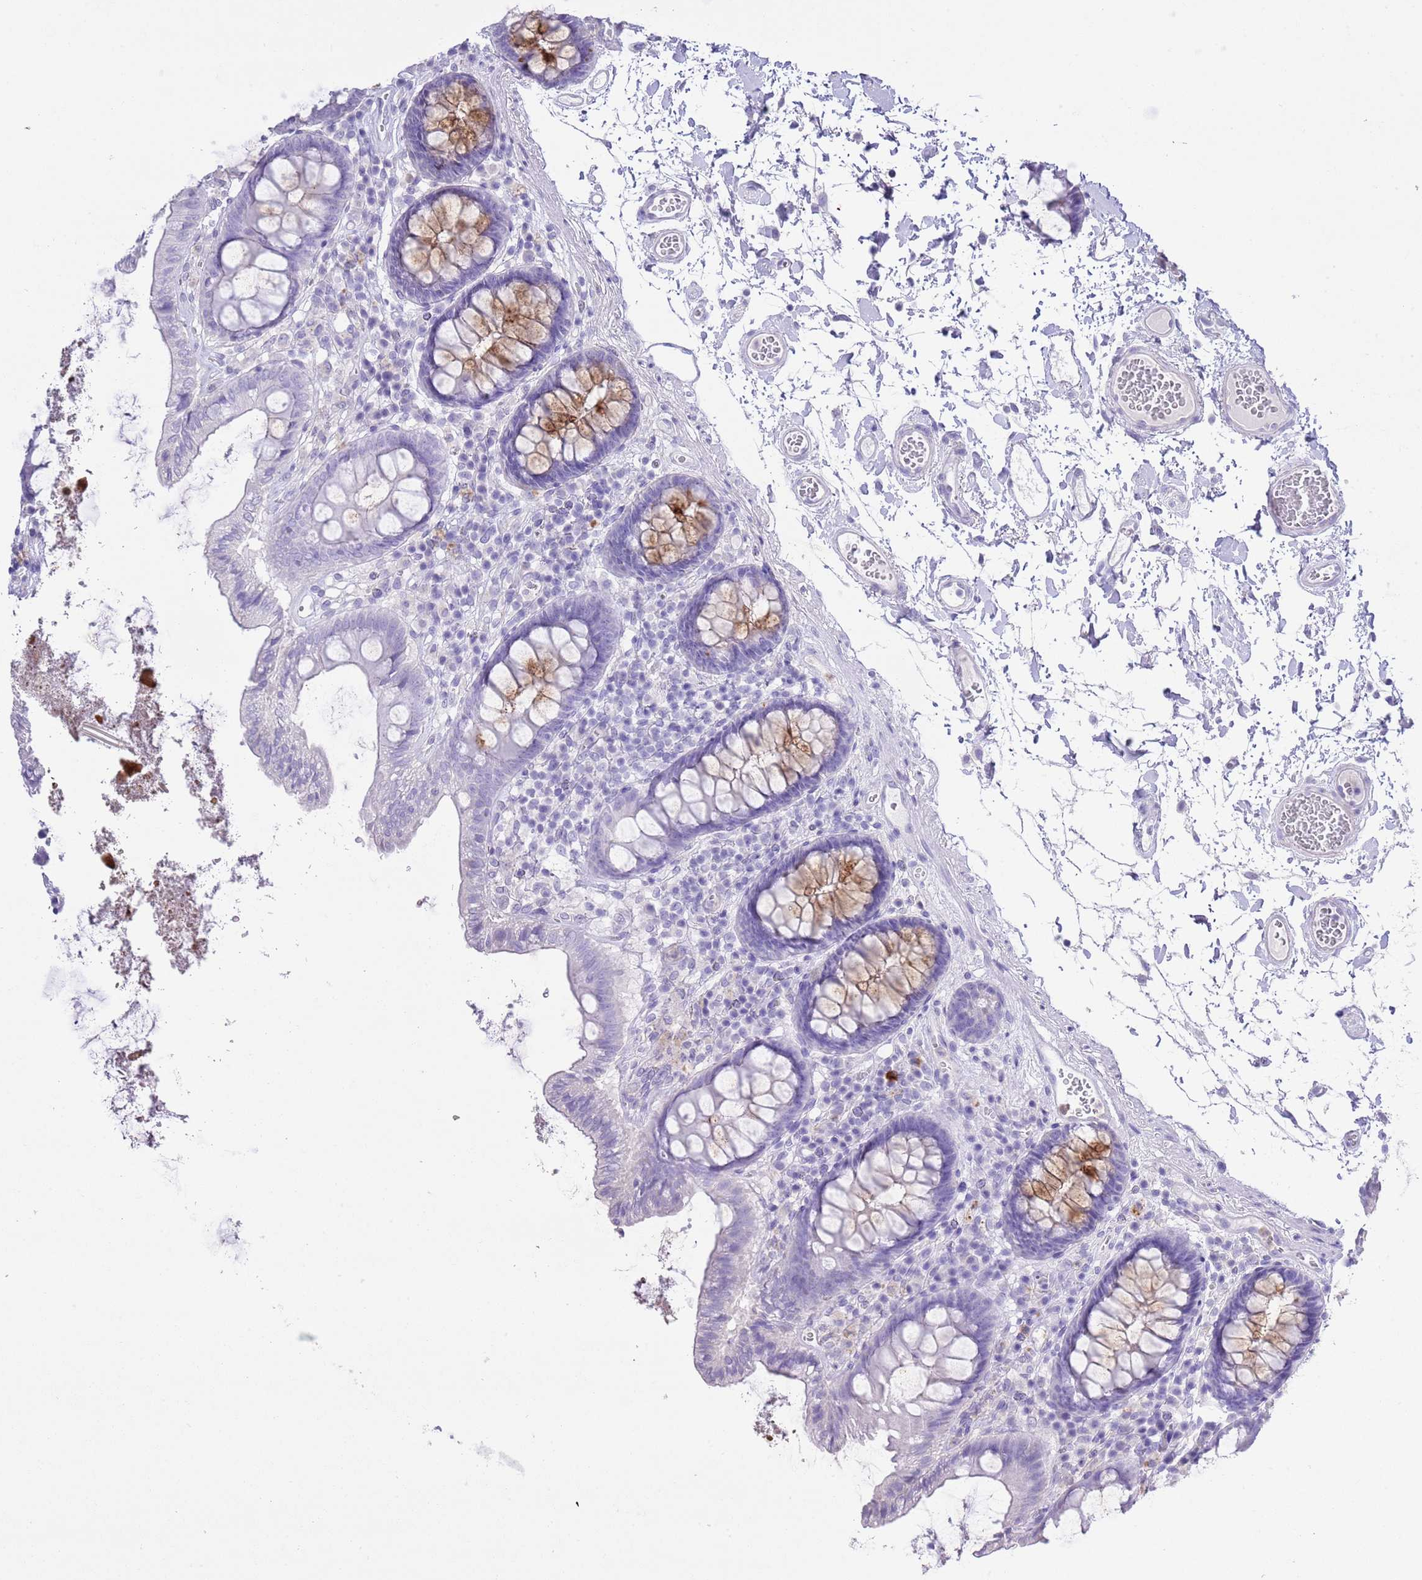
{"staining": {"intensity": "negative", "quantity": "none", "location": "none"}, "tissue": "colon", "cell_type": "Endothelial cells", "image_type": "normal", "snomed": [{"axis": "morphology", "description": "Normal tissue, NOS"}, {"axis": "topography", "description": "Colon"}], "caption": "The immunohistochemistry photomicrograph has no significant staining in endothelial cells of colon.", "gene": "OR2Z1", "patient": {"sex": "male", "age": 84}}